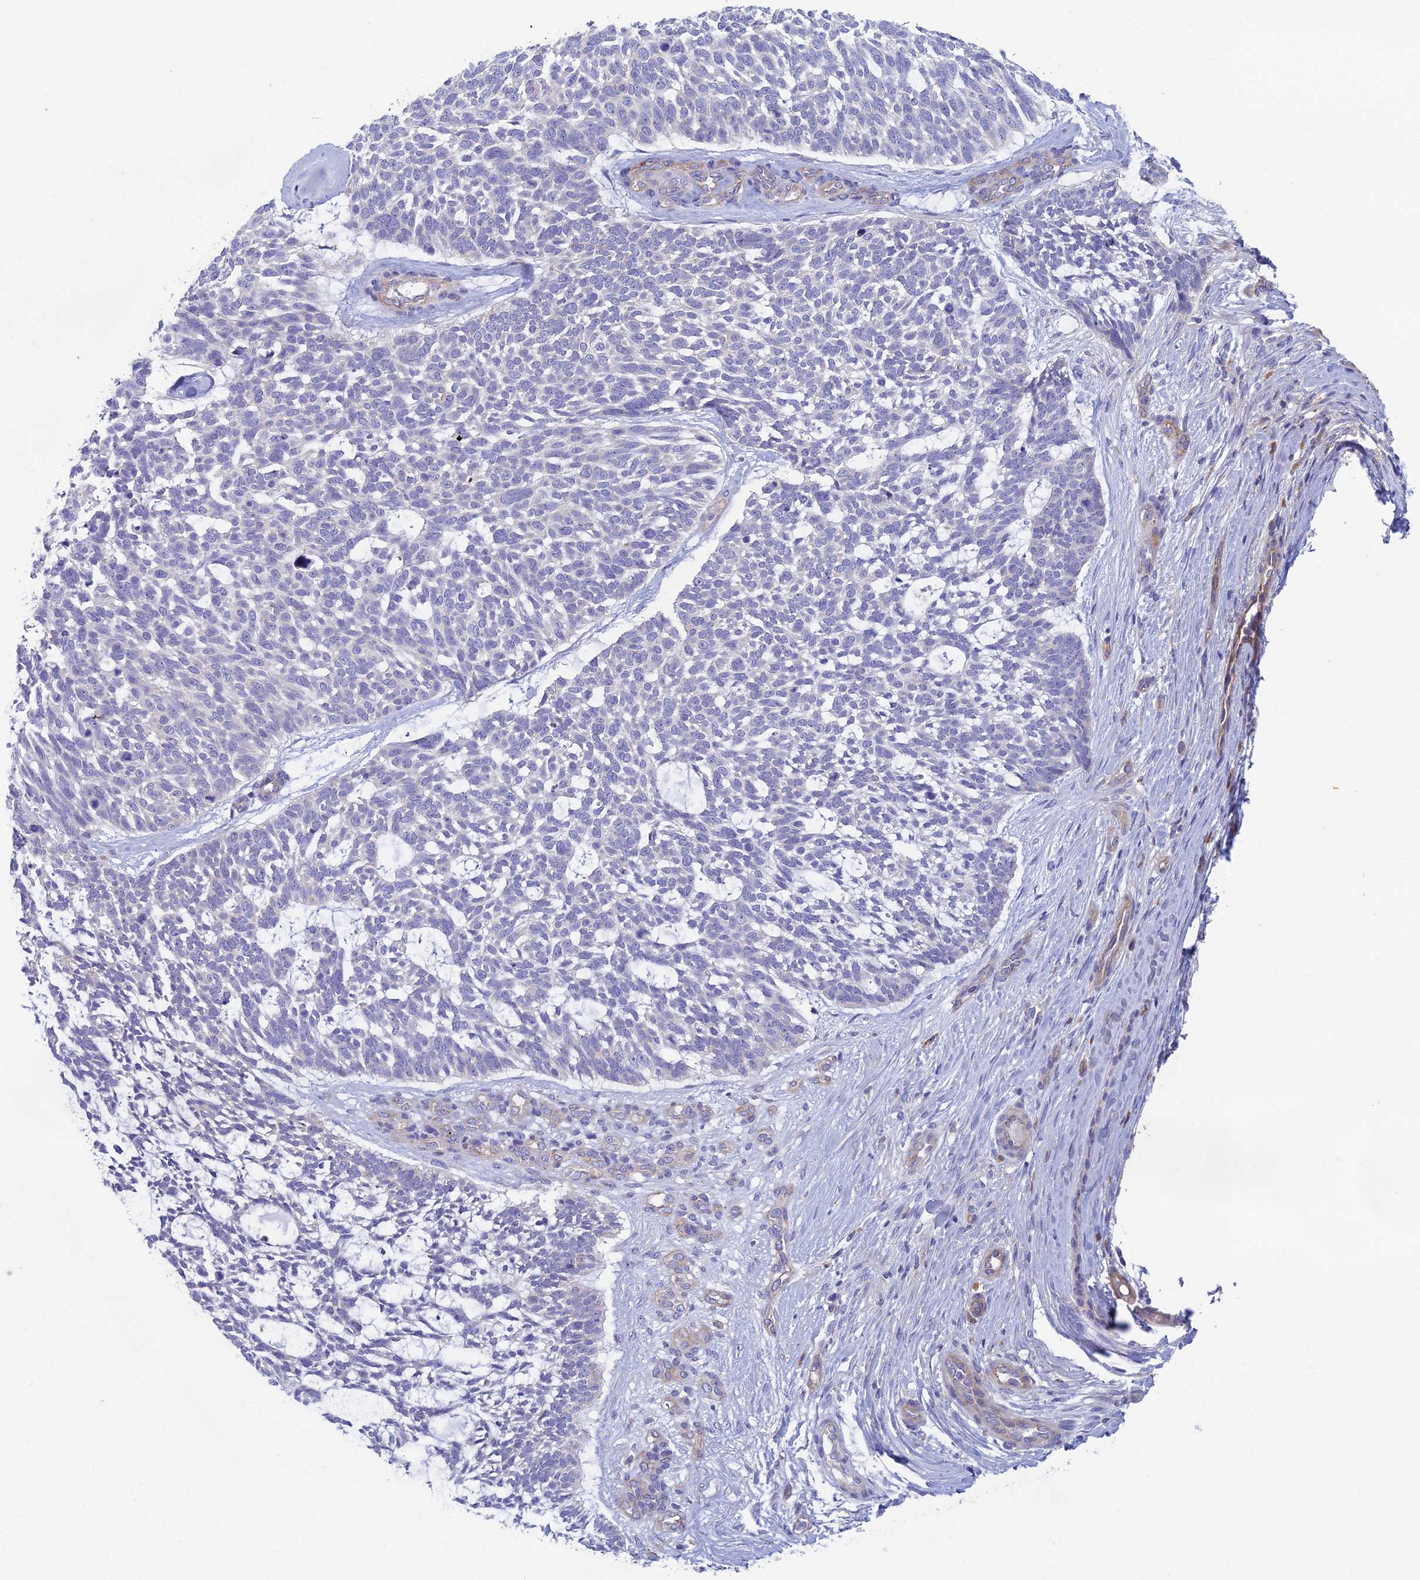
{"staining": {"intensity": "negative", "quantity": "none", "location": "none"}, "tissue": "skin cancer", "cell_type": "Tumor cells", "image_type": "cancer", "snomed": [{"axis": "morphology", "description": "Basal cell carcinoma"}, {"axis": "topography", "description": "Skin"}], "caption": "Skin cancer (basal cell carcinoma) stained for a protein using immunohistochemistry displays no positivity tumor cells.", "gene": "ZNF564", "patient": {"sex": "male", "age": 88}}